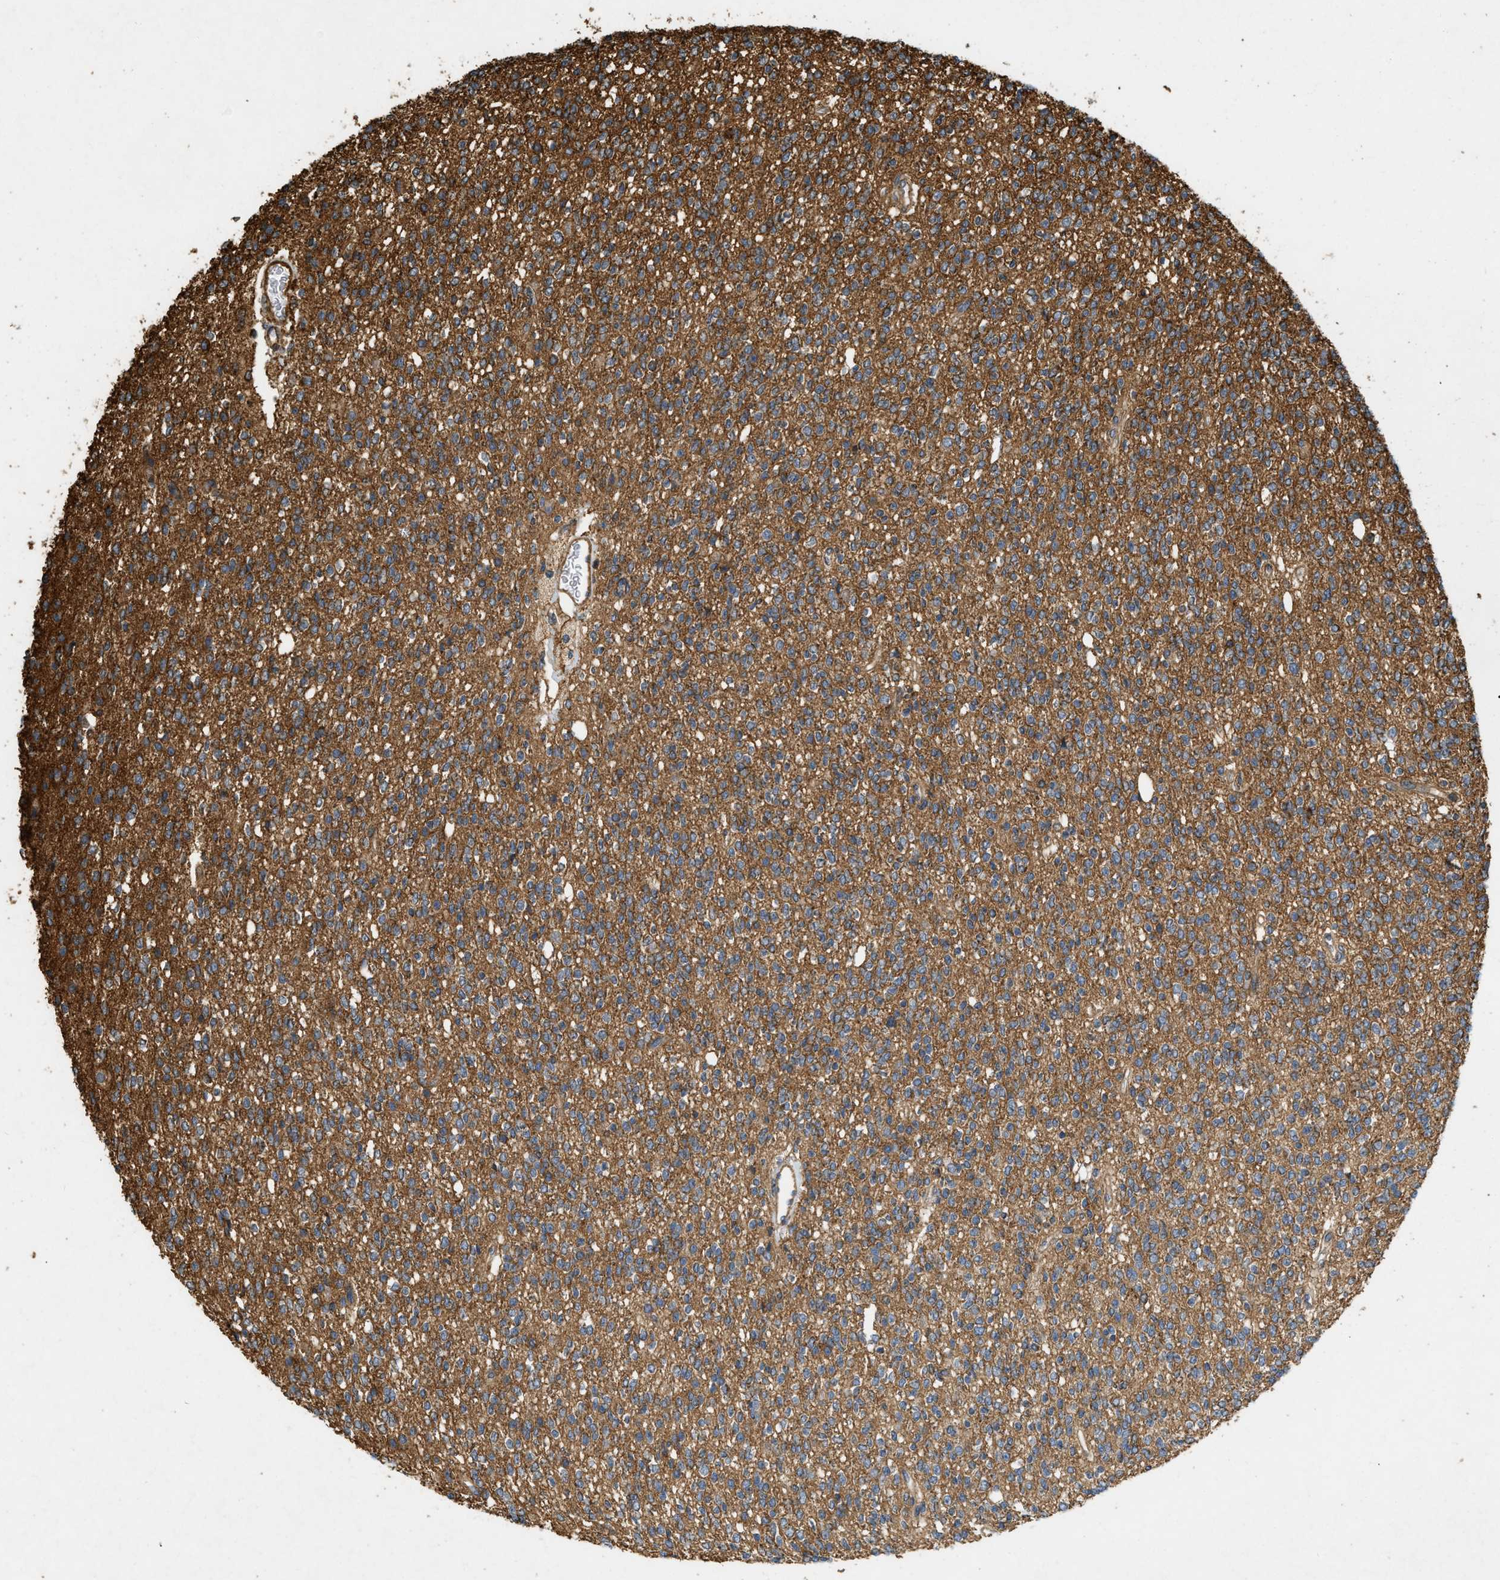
{"staining": {"intensity": "strong", "quantity": ">75%", "location": "cytoplasmic/membranous"}, "tissue": "glioma", "cell_type": "Tumor cells", "image_type": "cancer", "snomed": [{"axis": "morphology", "description": "Glioma, malignant, High grade"}, {"axis": "topography", "description": "Brain"}], "caption": "Strong cytoplasmic/membranous positivity for a protein is present in about >75% of tumor cells of glioma using immunohistochemistry (IHC).", "gene": "GNB4", "patient": {"sex": "male", "age": 34}}